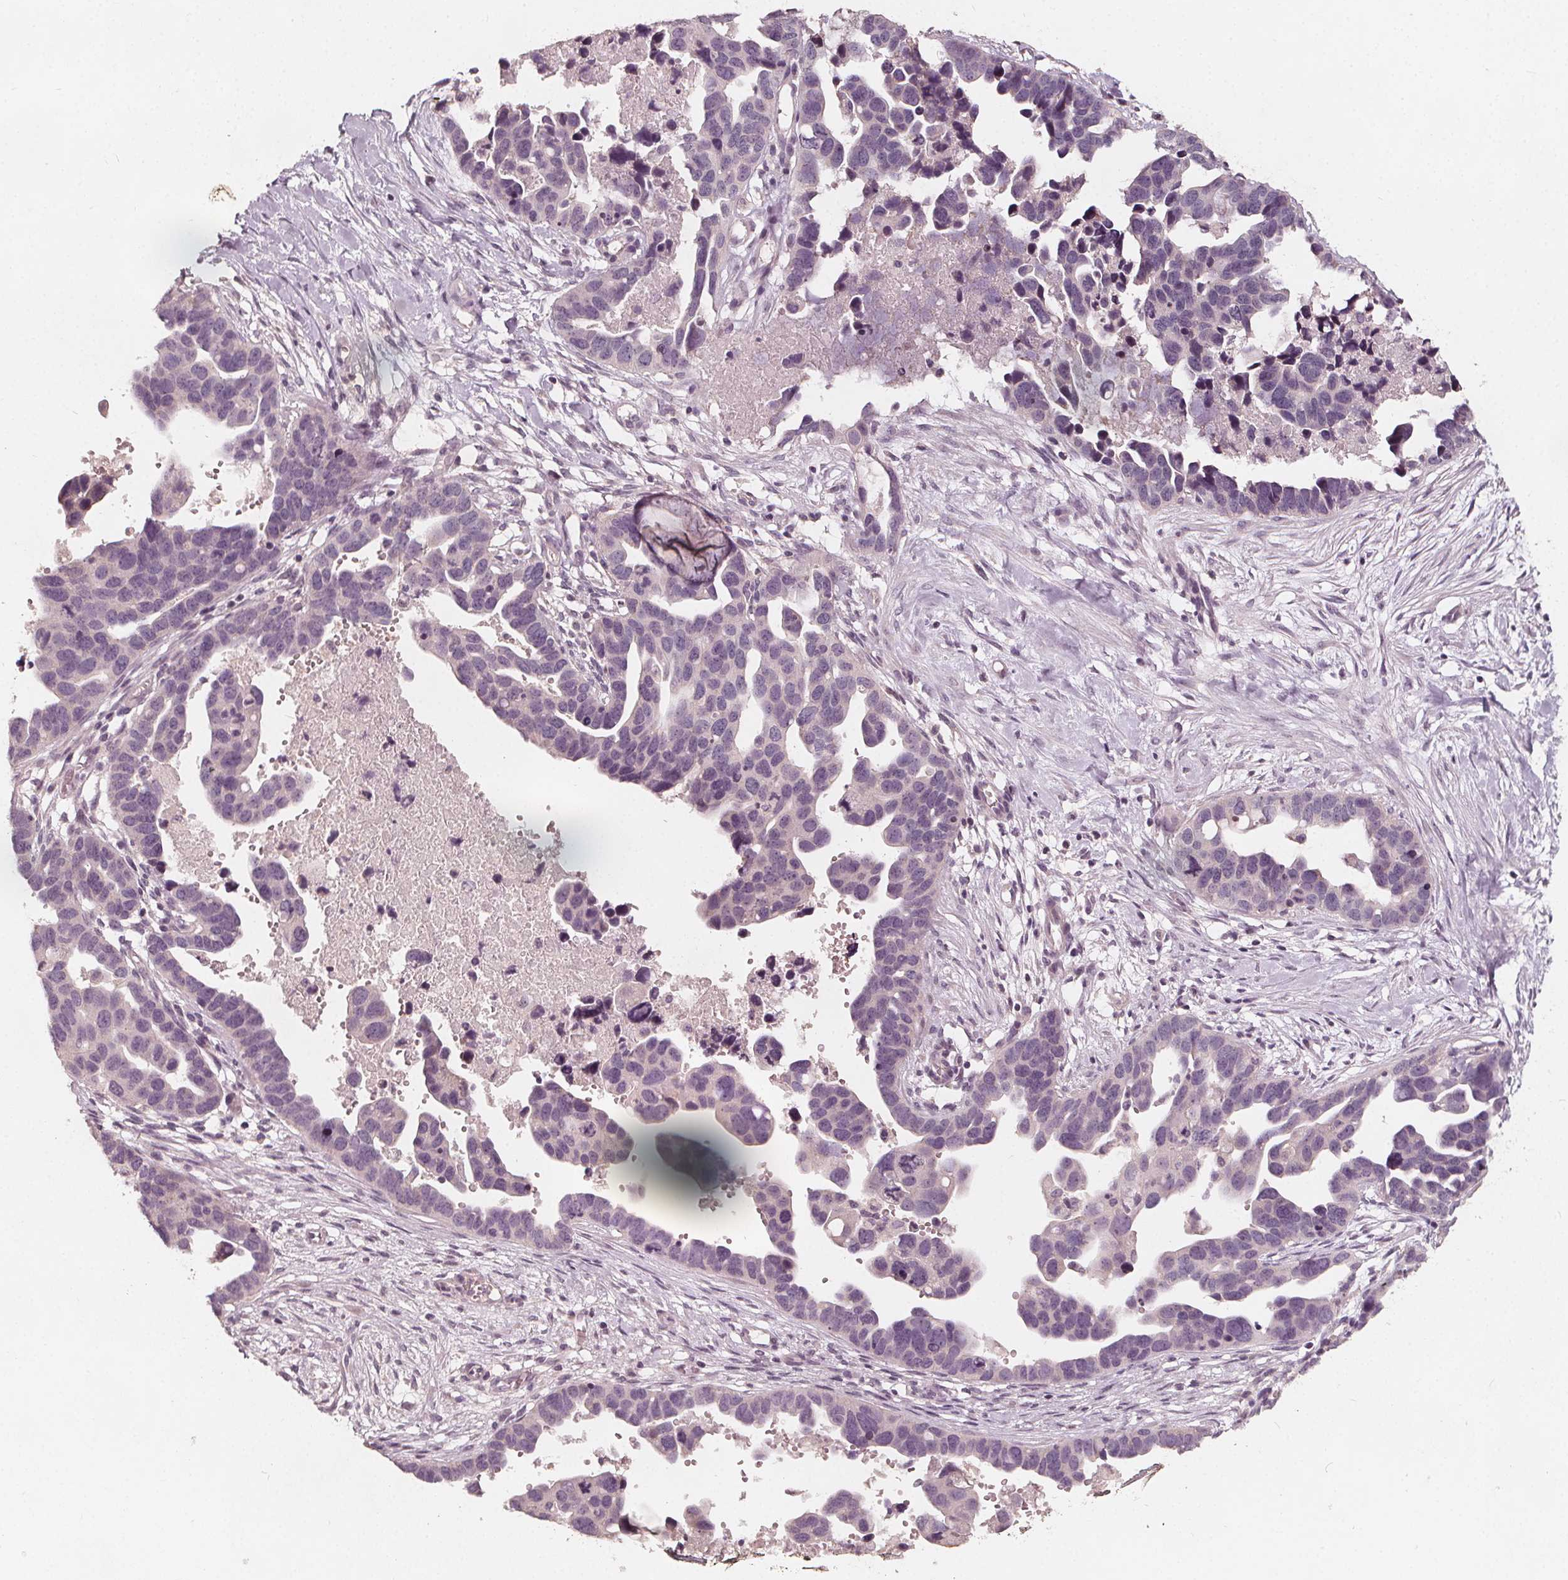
{"staining": {"intensity": "negative", "quantity": "none", "location": "none"}, "tissue": "ovarian cancer", "cell_type": "Tumor cells", "image_type": "cancer", "snomed": [{"axis": "morphology", "description": "Cystadenocarcinoma, serous, NOS"}, {"axis": "topography", "description": "Ovary"}], "caption": "This photomicrograph is of serous cystadenocarcinoma (ovarian) stained with IHC to label a protein in brown with the nuclei are counter-stained blue. There is no positivity in tumor cells.", "gene": "NPC1L1", "patient": {"sex": "female", "age": 54}}